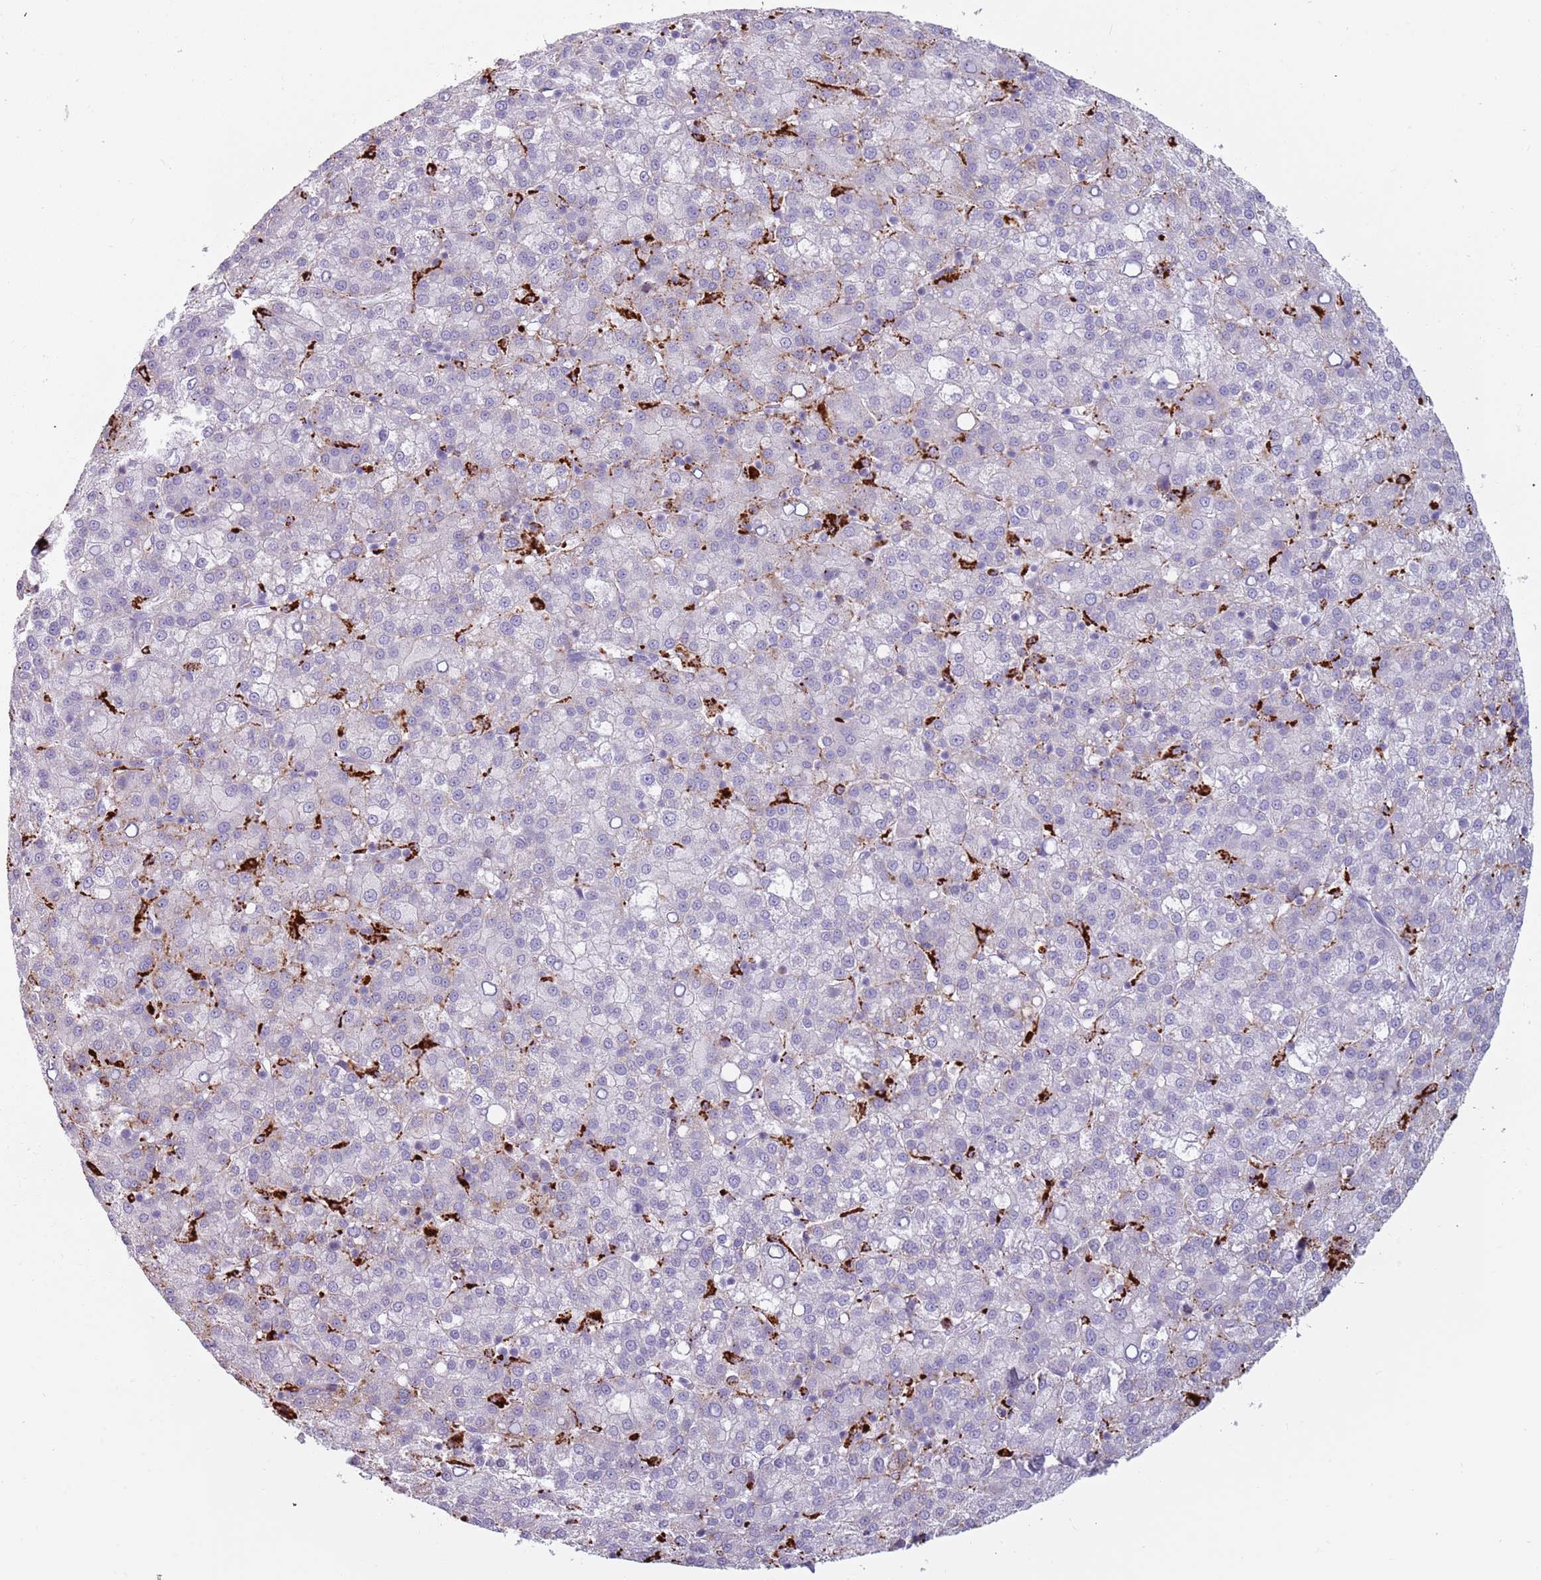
{"staining": {"intensity": "moderate", "quantity": "<25%", "location": "cytoplasmic/membranous"}, "tissue": "liver cancer", "cell_type": "Tumor cells", "image_type": "cancer", "snomed": [{"axis": "morphology", "description": "Carcinoma, Hepatocellular, NOS"}, {"axis": "topography", "description": "Liver"}], "caption": "Protein staining of liver cancer (hepatocellular carcinoma) tissue displays moderate cytoplasmic/membranous staining in approximately <25% of tumor cells. The staining was performed using DAB (3,3'-diaminobenzidine) to visualize the protein expression in brown, while the nuclei were stained in blue with hematoxylin (Magnification: 20x).", "gene": "NWD2", "patient": {"sex": "female", "age": 58}}